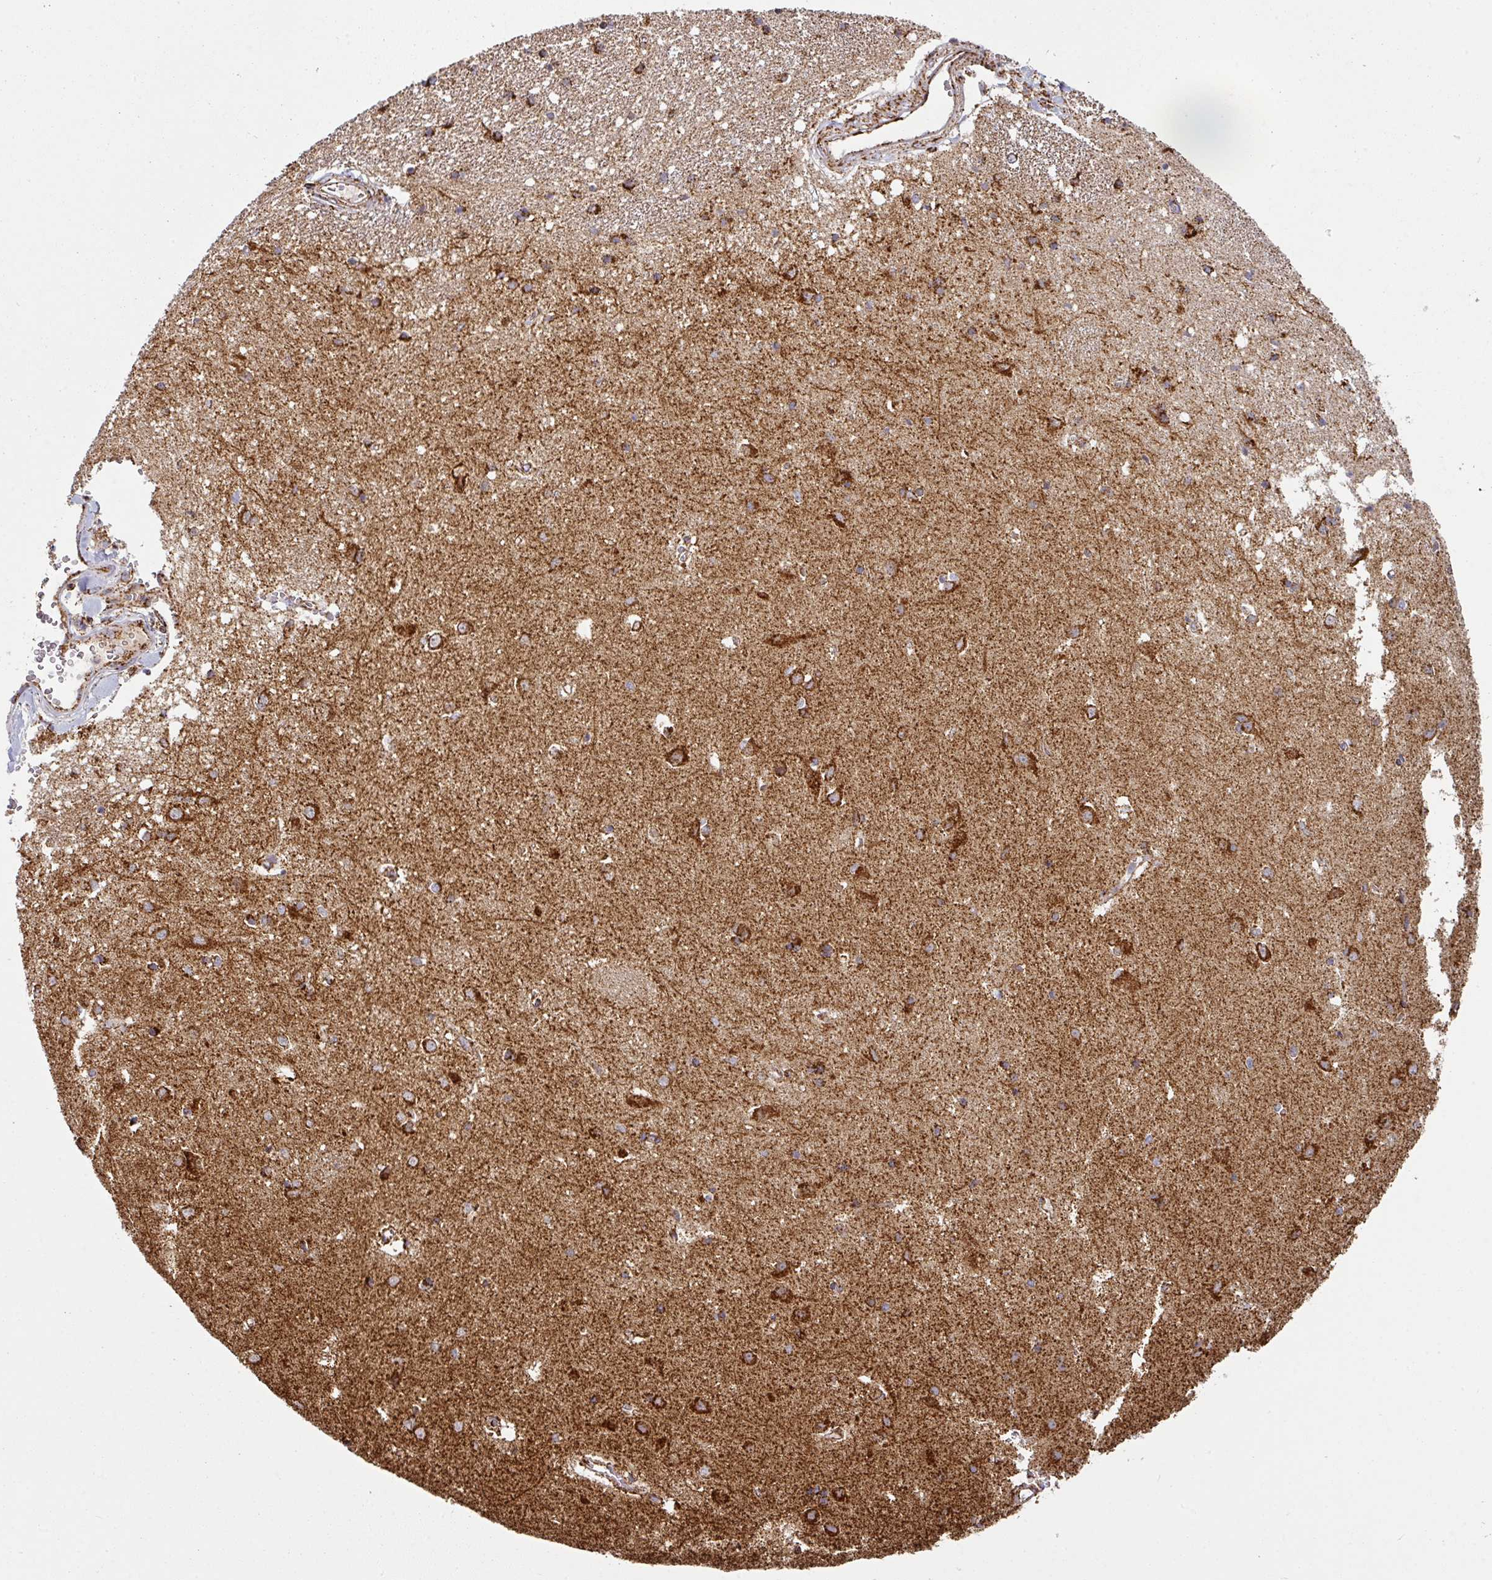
{"staining": {"intensity": "strong", "quantity": "25%-75%", "location": "cytoplasmic/membranous"}, "tissue": "hippocampus", "cell_type": "Glial cells", "image_type": "normal", "snomed": [{"axis": "morphology", "description": "Normal tissue, NOS"}, {"axis": "topography", "description": "Hippocampus"}], "caption": "Immunohistochemistry (IHC) (DAB) staining of benign human hippocampus displays strong cytoplasmic/membranous protein positivity in approximately 25%-75% of glial cells. Using DAB (3,3'-diaminobenzidine) (brown) and hematoxylin (blue) stains, captured at high magnification using brightfield microscopy.", "gene": "TRAP1", "patient": {"sex": "female", "age": 64}}